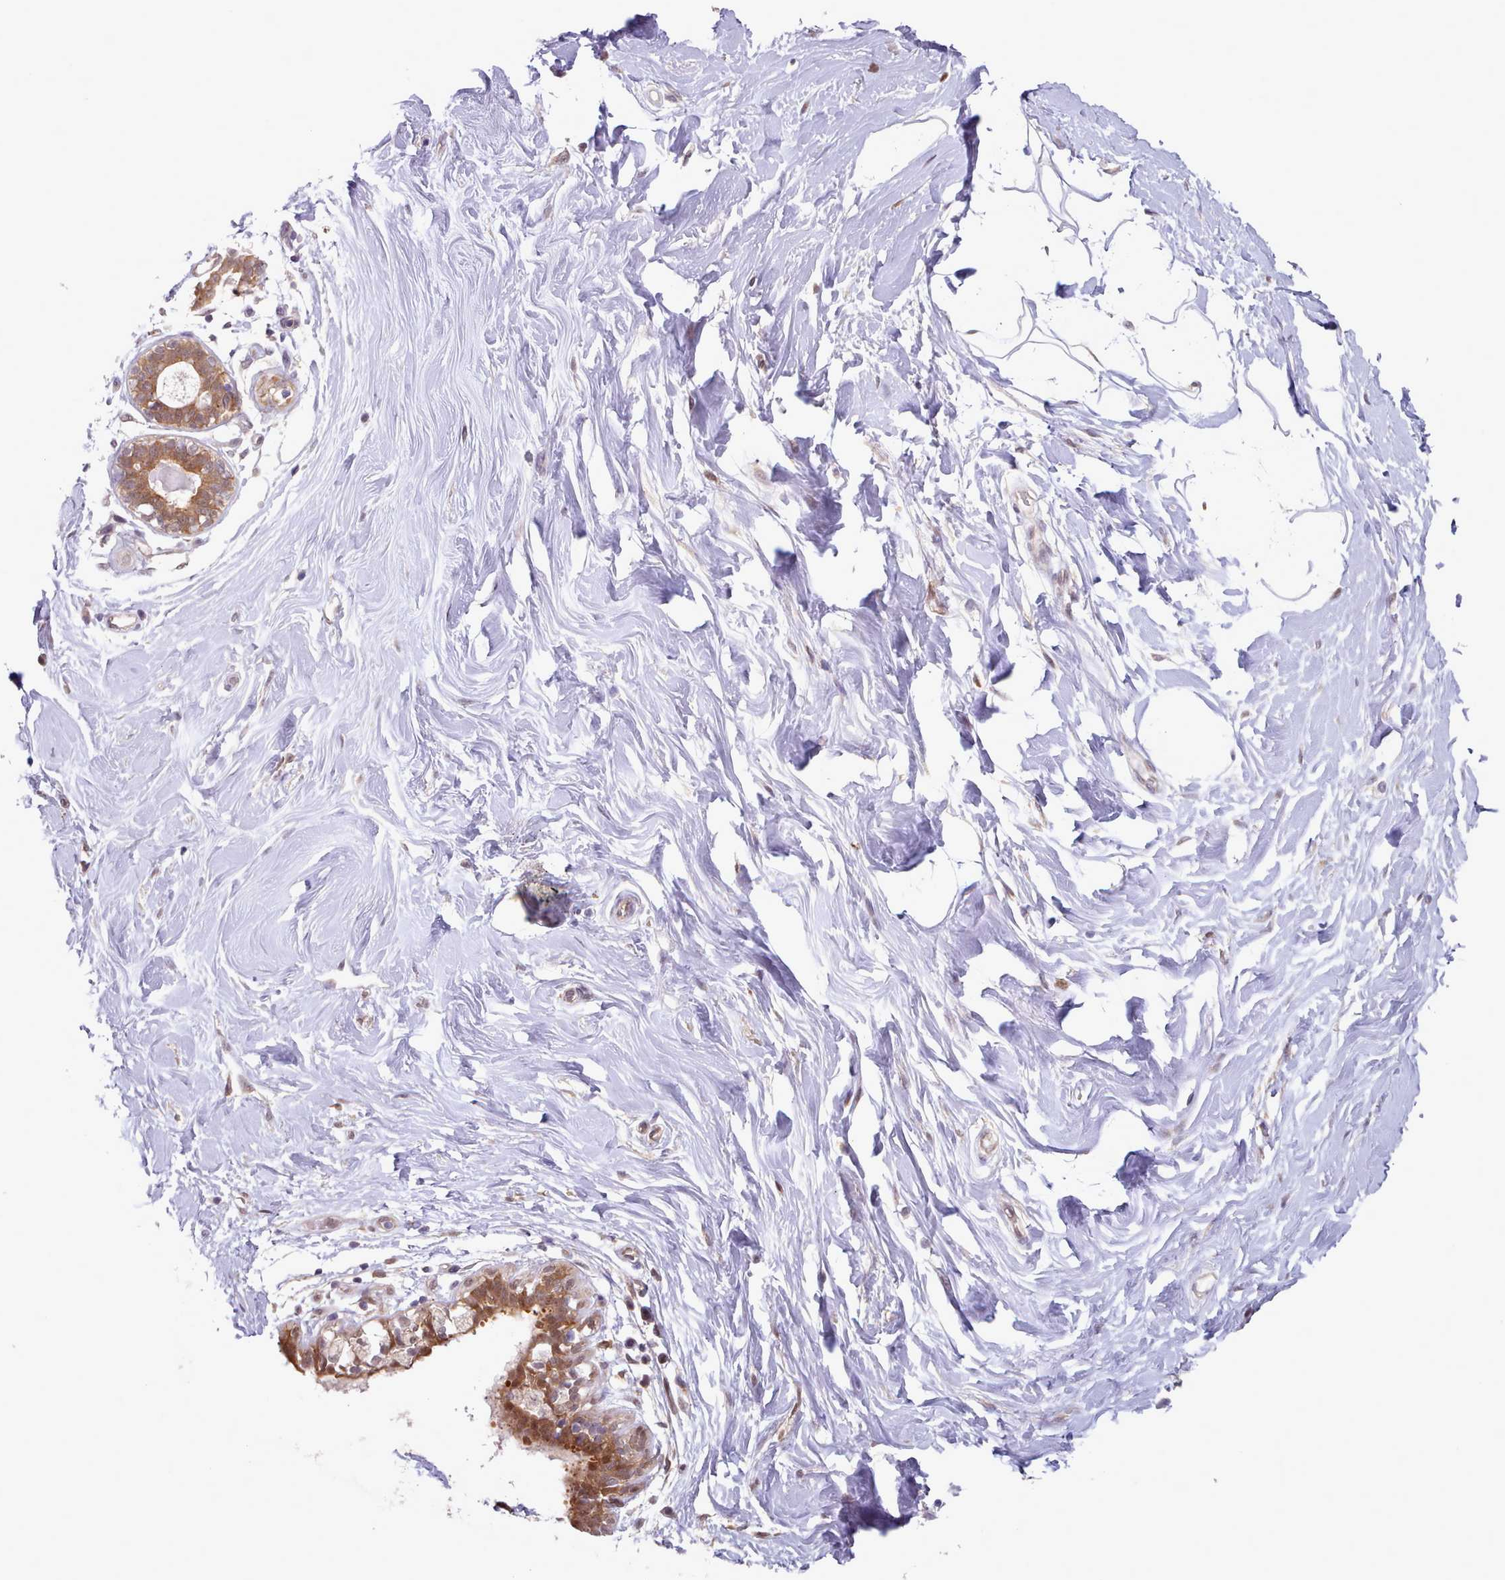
{"staining": {"intensity": "negative", "quantity": "none", "location": "none"}, "tissue": "adipose tissue", "cell_type": "Adipocytes", "image_type": "normal", "snomed": [{"axis": "morphology", "description": "Normal tissue, NOS"}, {"axis": "topography", "description": "Breast"}], "caption": "A photomicrograph of human adipose tissue is negative for staining in adipocytes. (Brightfield microscopy of DAB (3,3'-diaminobenzidine) immunohistochemistry (IHC) at high magnification).", "gene": "CES3", "patient": {"sex": "female", "age": 26}}